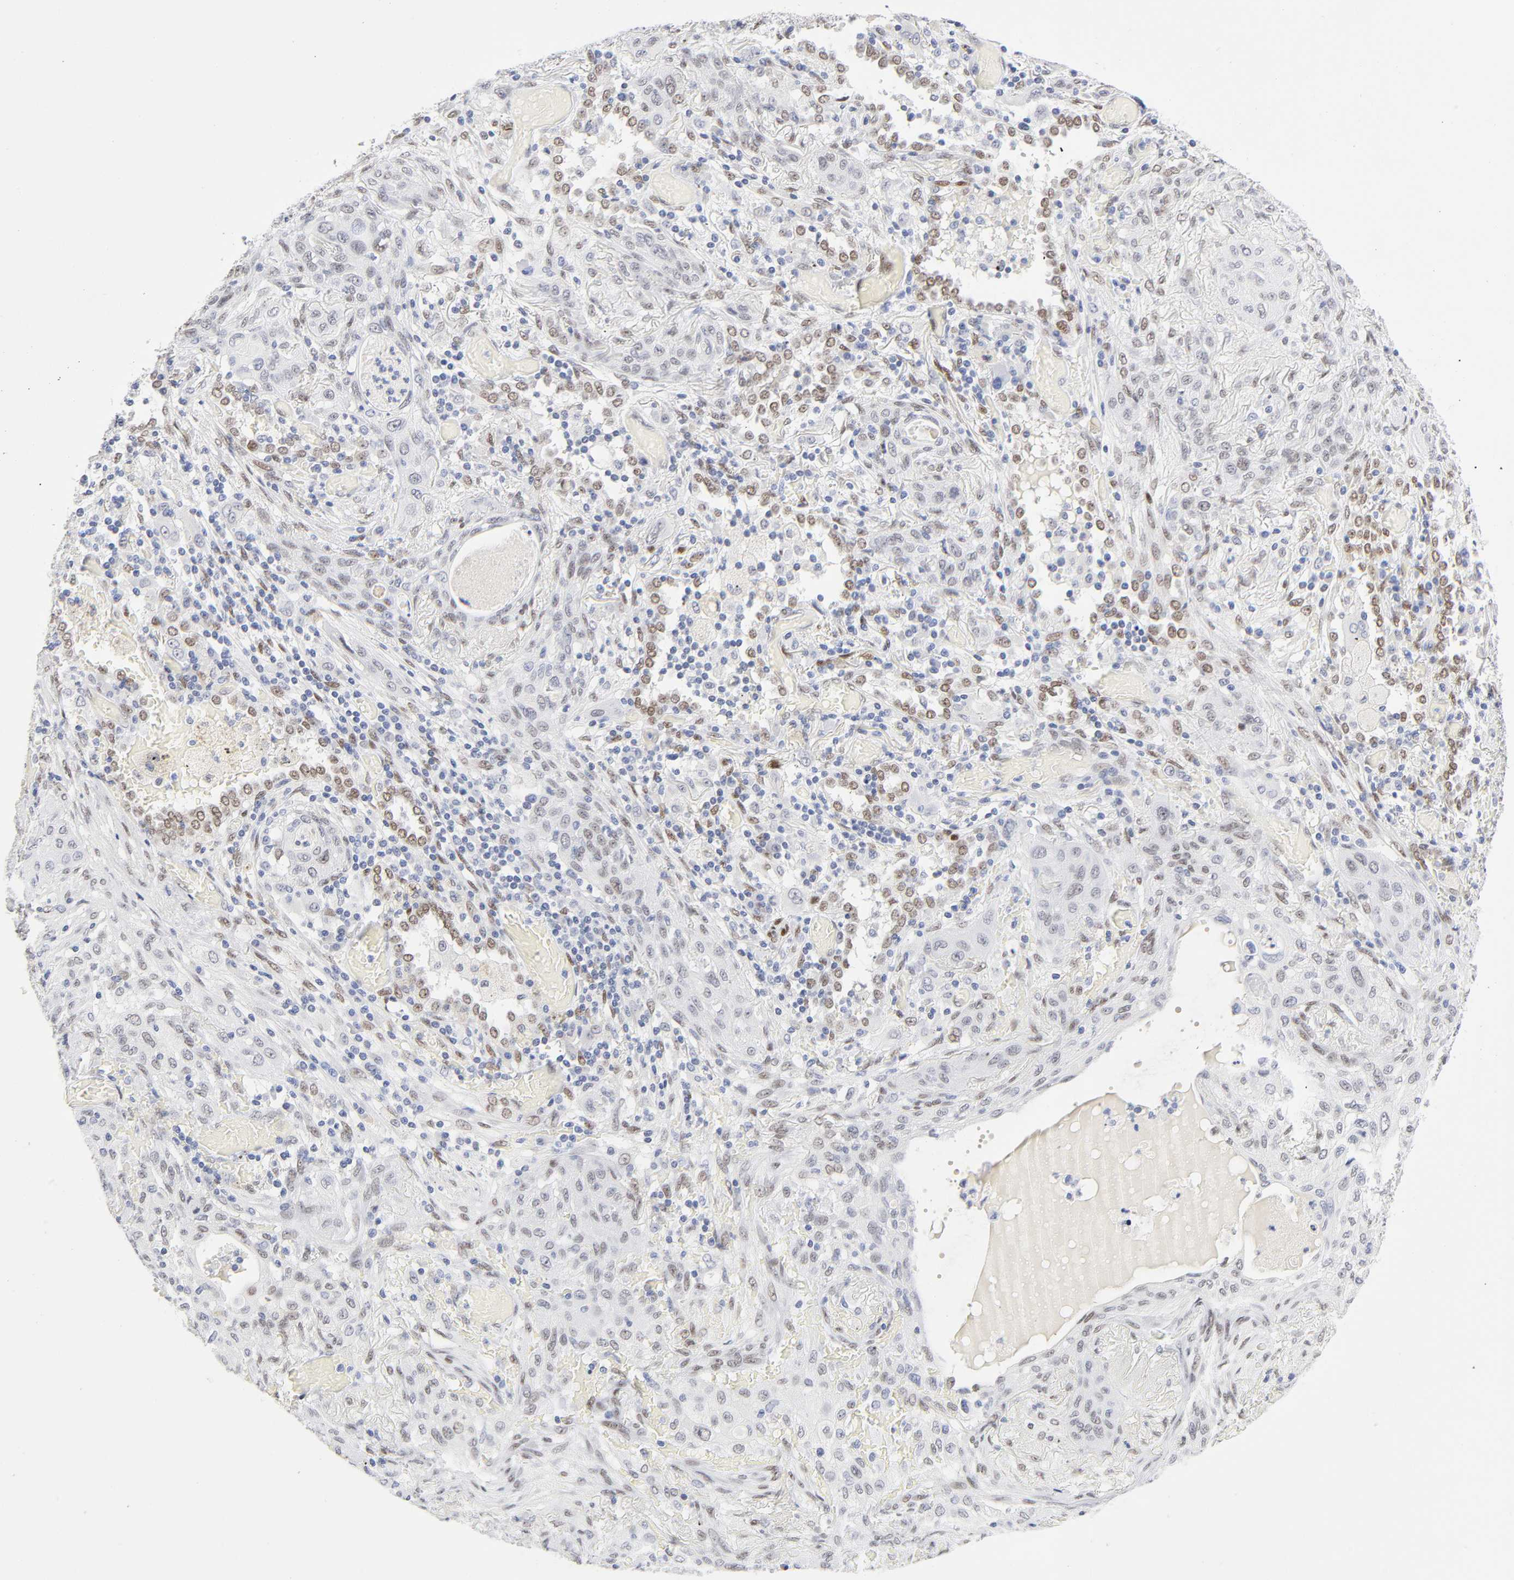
{"staining": {"intensity": "weak", "quantity": "25%-75%", "location": "nuclear"}, "tissue": "lung cancer", "cell_type": "Tumor cells", "image_type": "cancer", "snomed": [{"axis": "morphology", "description": "Squamous cell carcinoma, NOS"}, {"axis": "topography", "description": "Lung"}], "caption": "IHC of human lung squamous cell carcinoma exhibits low levels of weak nuclear positivity in about 25%-75% of tumor cells.", "gene": "NFIC", "patient": {"sex": "female", "age": 47}}